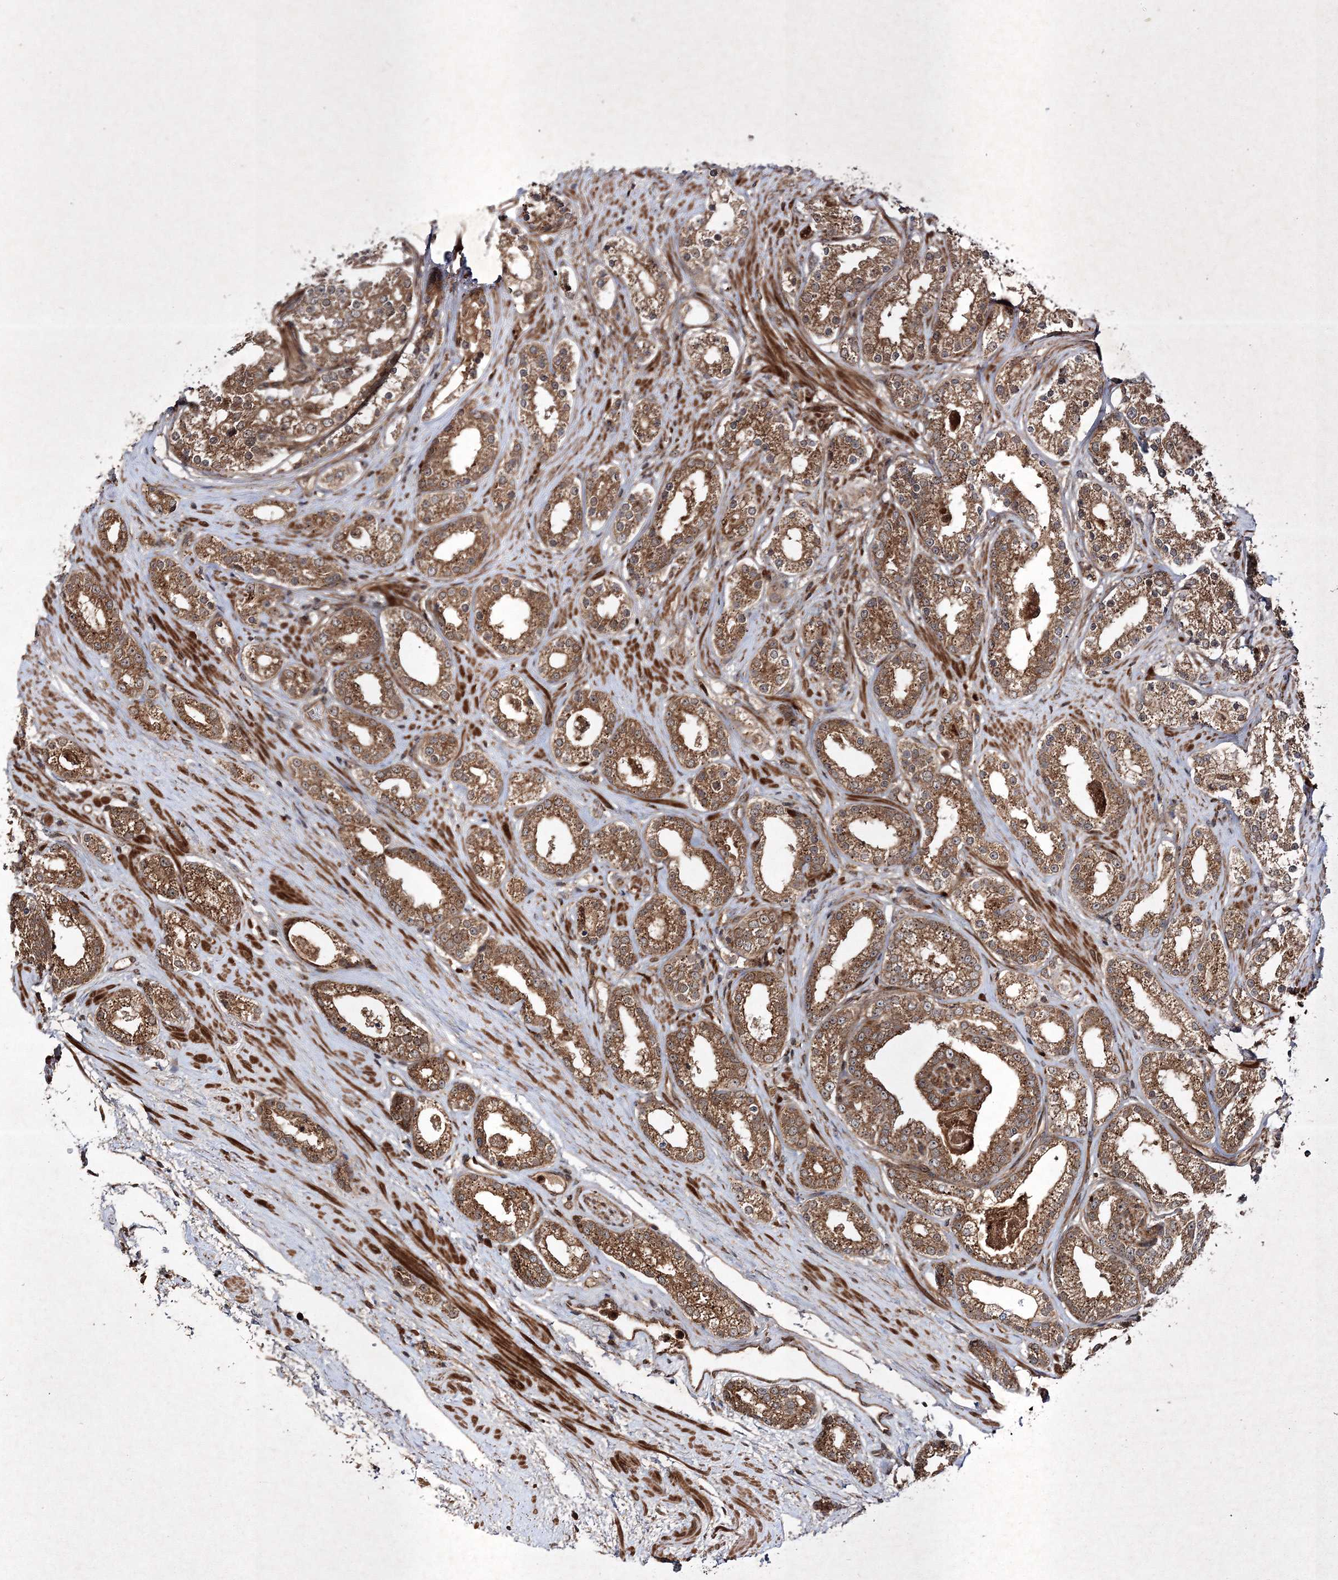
{"staining": {"intensity": "moderate", "quantity": ">75%", "location": "cytoplasmic/membranous"}, "tissue": "prostate cancer", "cell_type": "Tumor cells", "image_type": "cancer", "snomed": [{"axis": "morphology", "description": "Normal tissue, NOS"}, {"axis": "morphology", "description": "Adenocarcinoma, High grade"}, {"axis": "topography", "description": "Prostate"}], "caption": "An immunohistochemistry image of tumor tissue is shown. Protein staining in brown shows moderate cytoplasmic/membranous positivity in high-grade adenocarcinoma (prostate) within tumor cells. Immunohistochemistry stains the protein of interest in brown and the nuclei are stained blue.", "gene": "DNAJC13", "patient": {"sex": "male", "age": 83}}